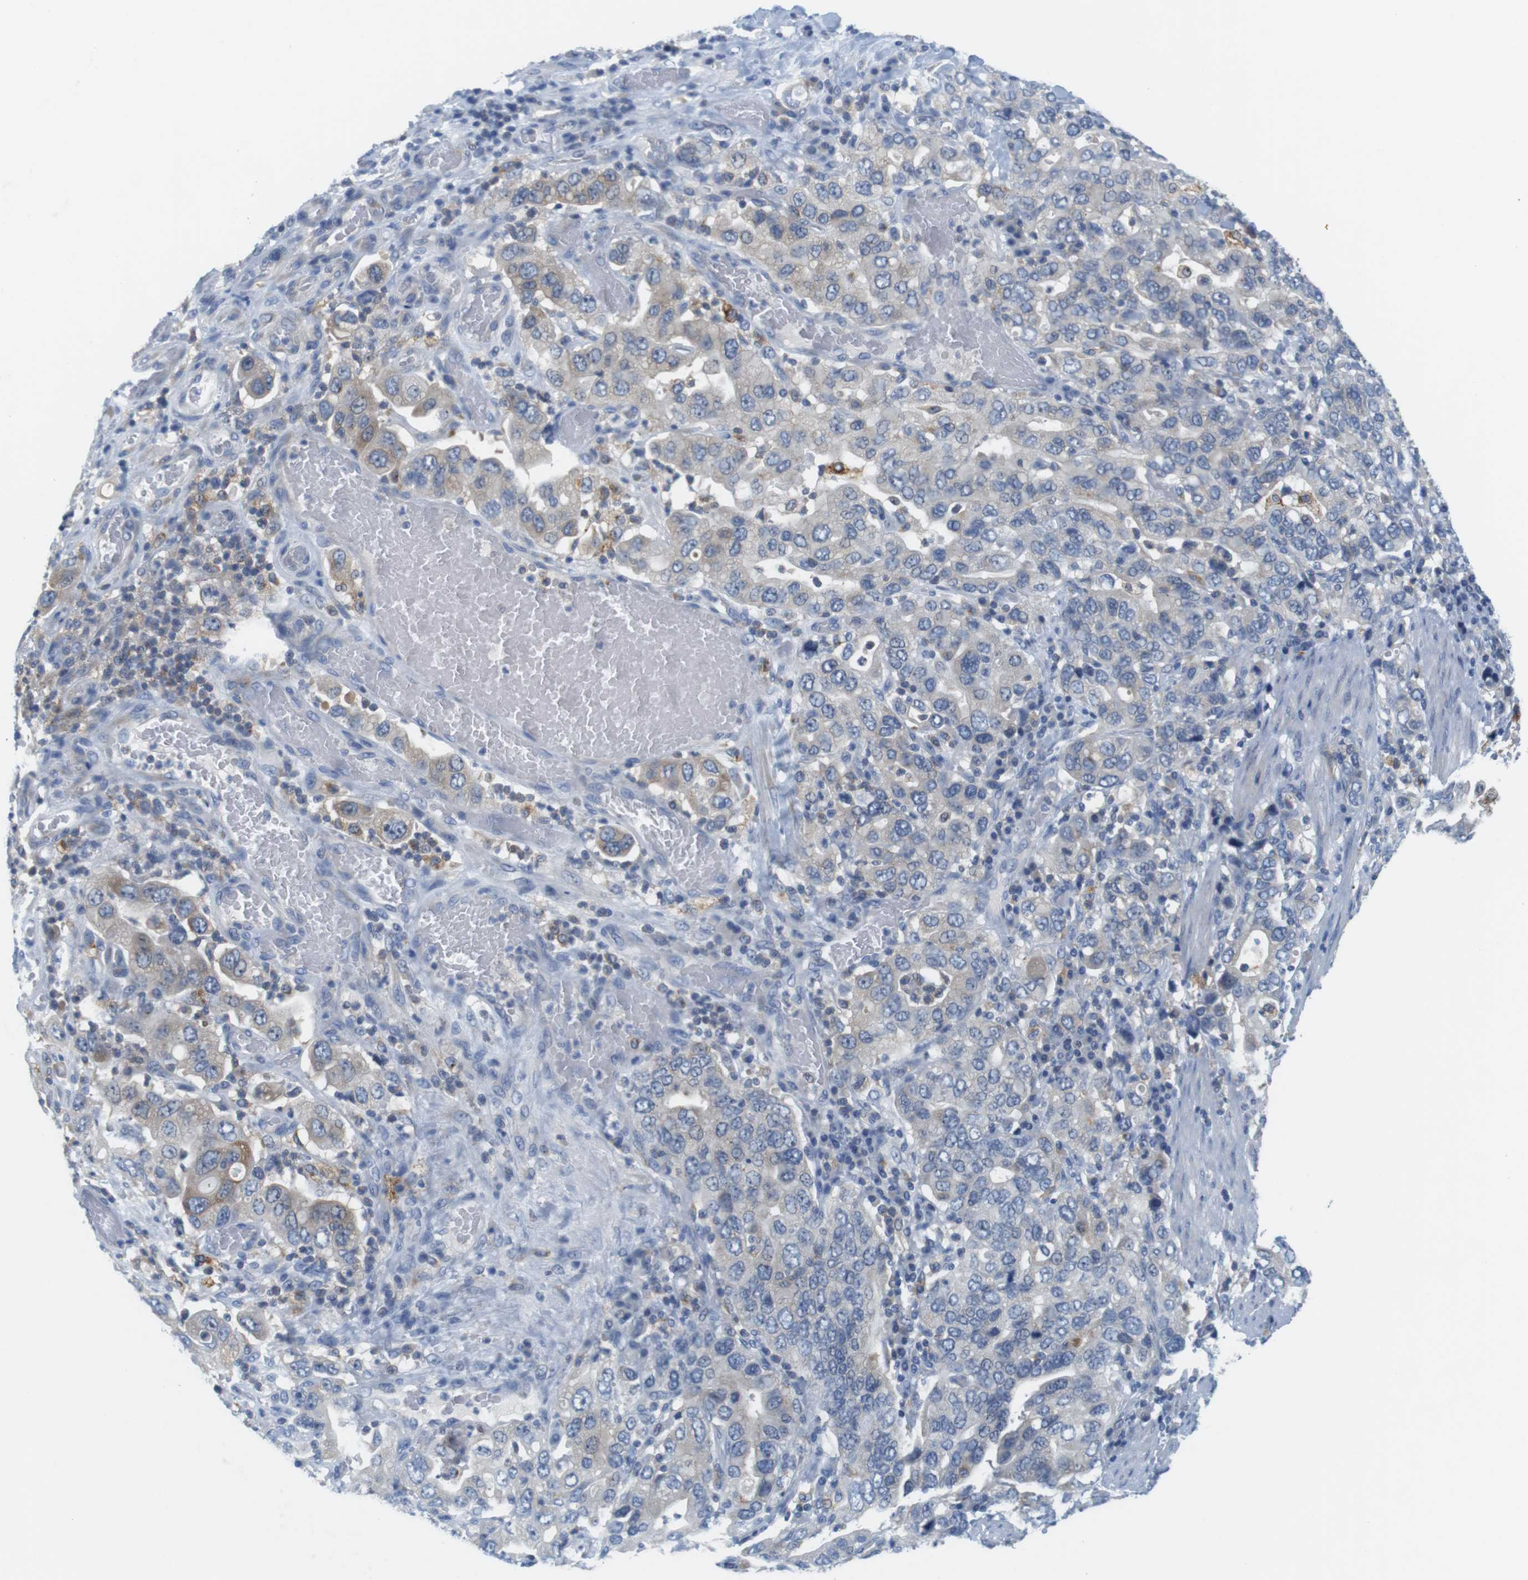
{"staining": {"intensity": "weak", "quantity": "<25%", "location": "cytoplasmic/membranous"}, "tissue": "stomach cancer", "cell_type": "Tumor cells", "image_type": "cancer", "snomed": [{"axis": "morphology", "description": "Adenocarcinoma, NOS"}, {"axis": "topography", "description": "Stomach, upper"}], "caption": "High magnification brightfield microscopy of stomach adenocarcinoma stained with DAB (3,3'-diaminobenzidine) (brown) and counterstained with hematoxylin (blue): tumor cells show no significant expression.", "gene": "CNGA2", "patient": {"sex": "male", "age": 62}}